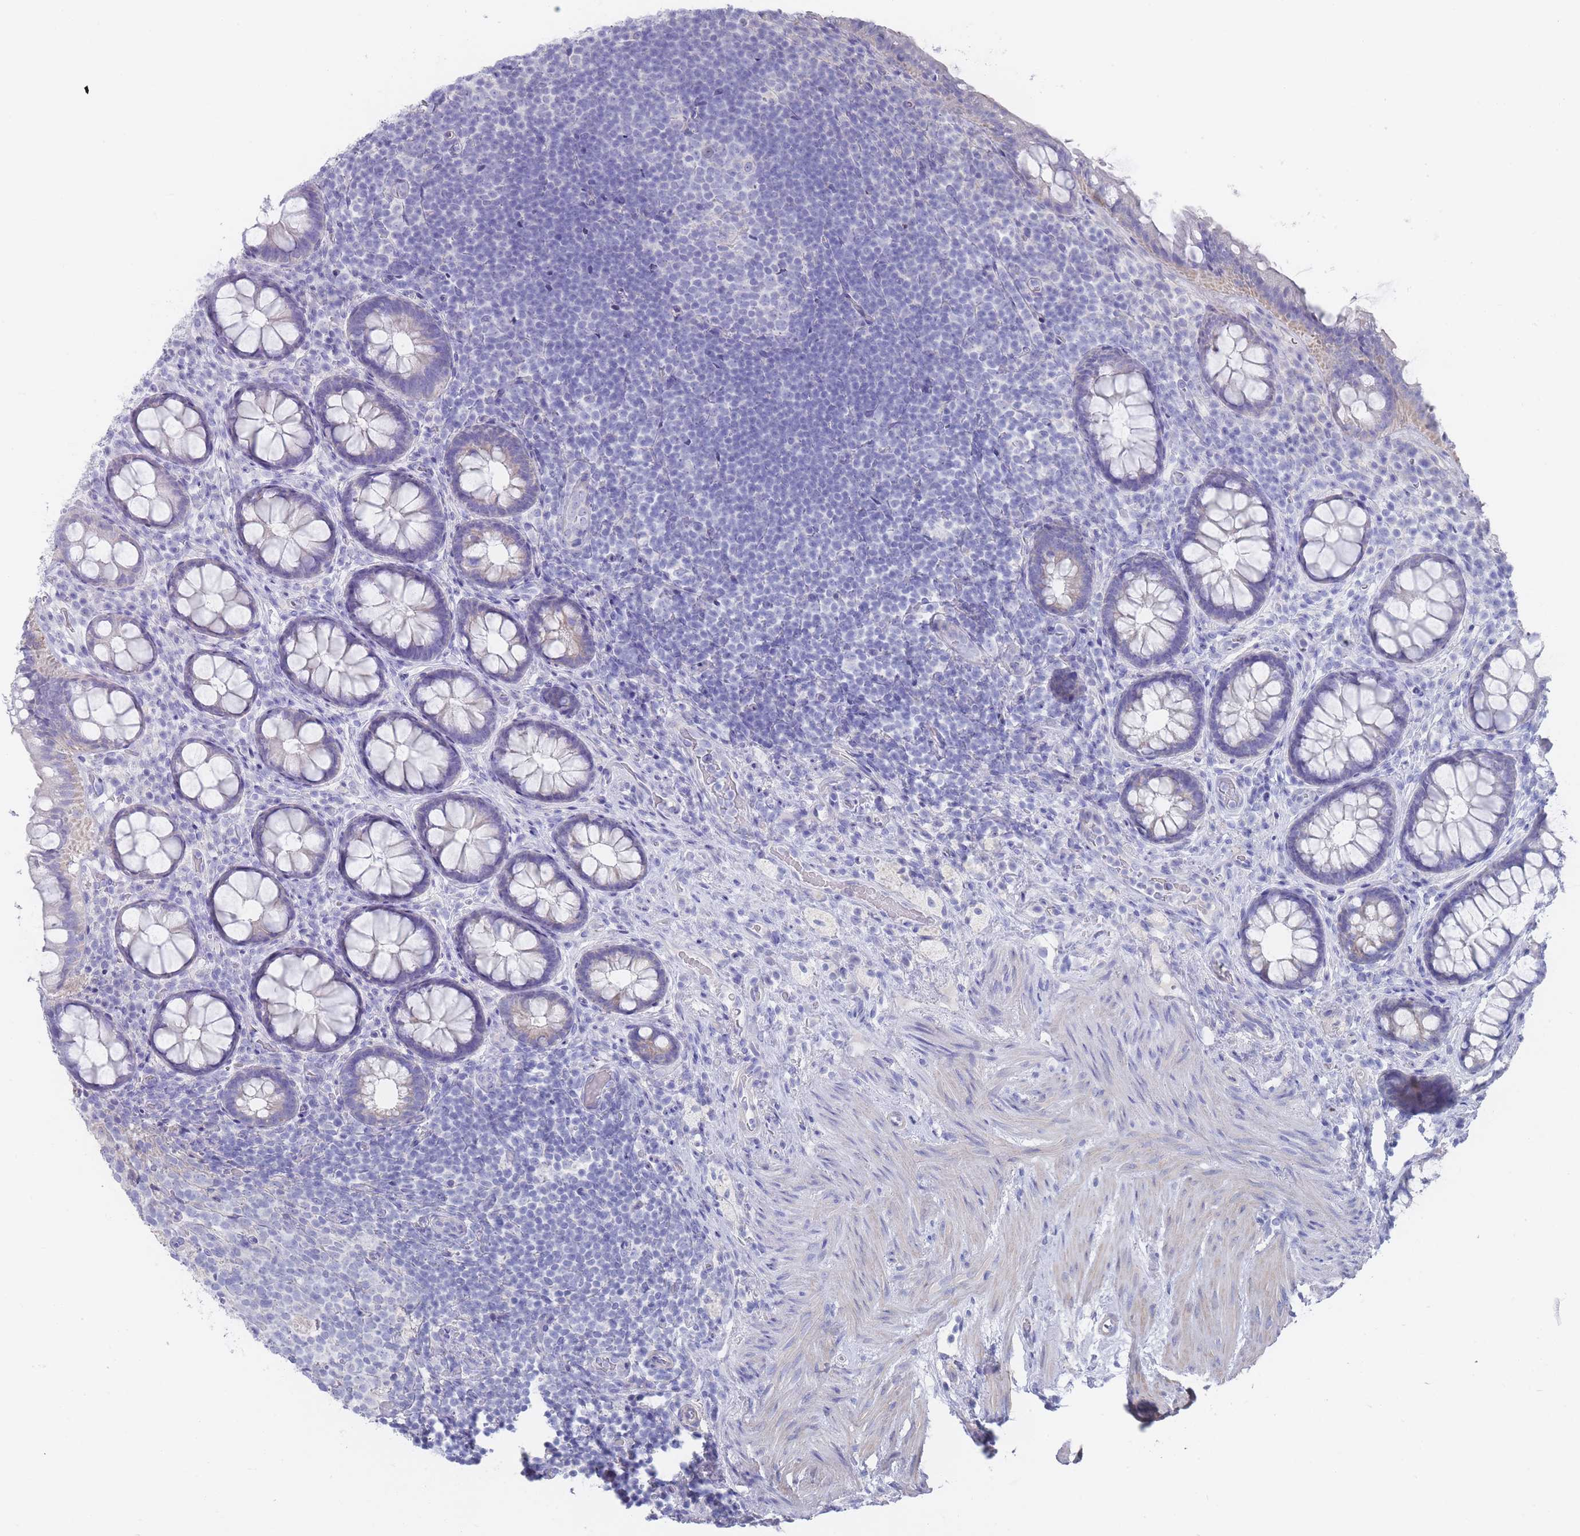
{"staining": {"intensity": "negative", "quantity": "none", "location": "none"}, "tissue": "rectum", "cell_type": "Glandular cells", "image_type": "normal", "snomed": [{"axis": "morphology", "description": "Normal tissue, NOS"}, {"axis": "topography", "description": "Rectum"}, {"axis": "topography", "description": "Peripheral nerve tissue"}], "caption": "Immunohistochemistry (IHC) histopathology image of benign human rectum stained for a protein (brown), which exhibits no staining in glandular cells.", "gene": "SCCPDH", "patient": {"sex": "female", "age": 69}}